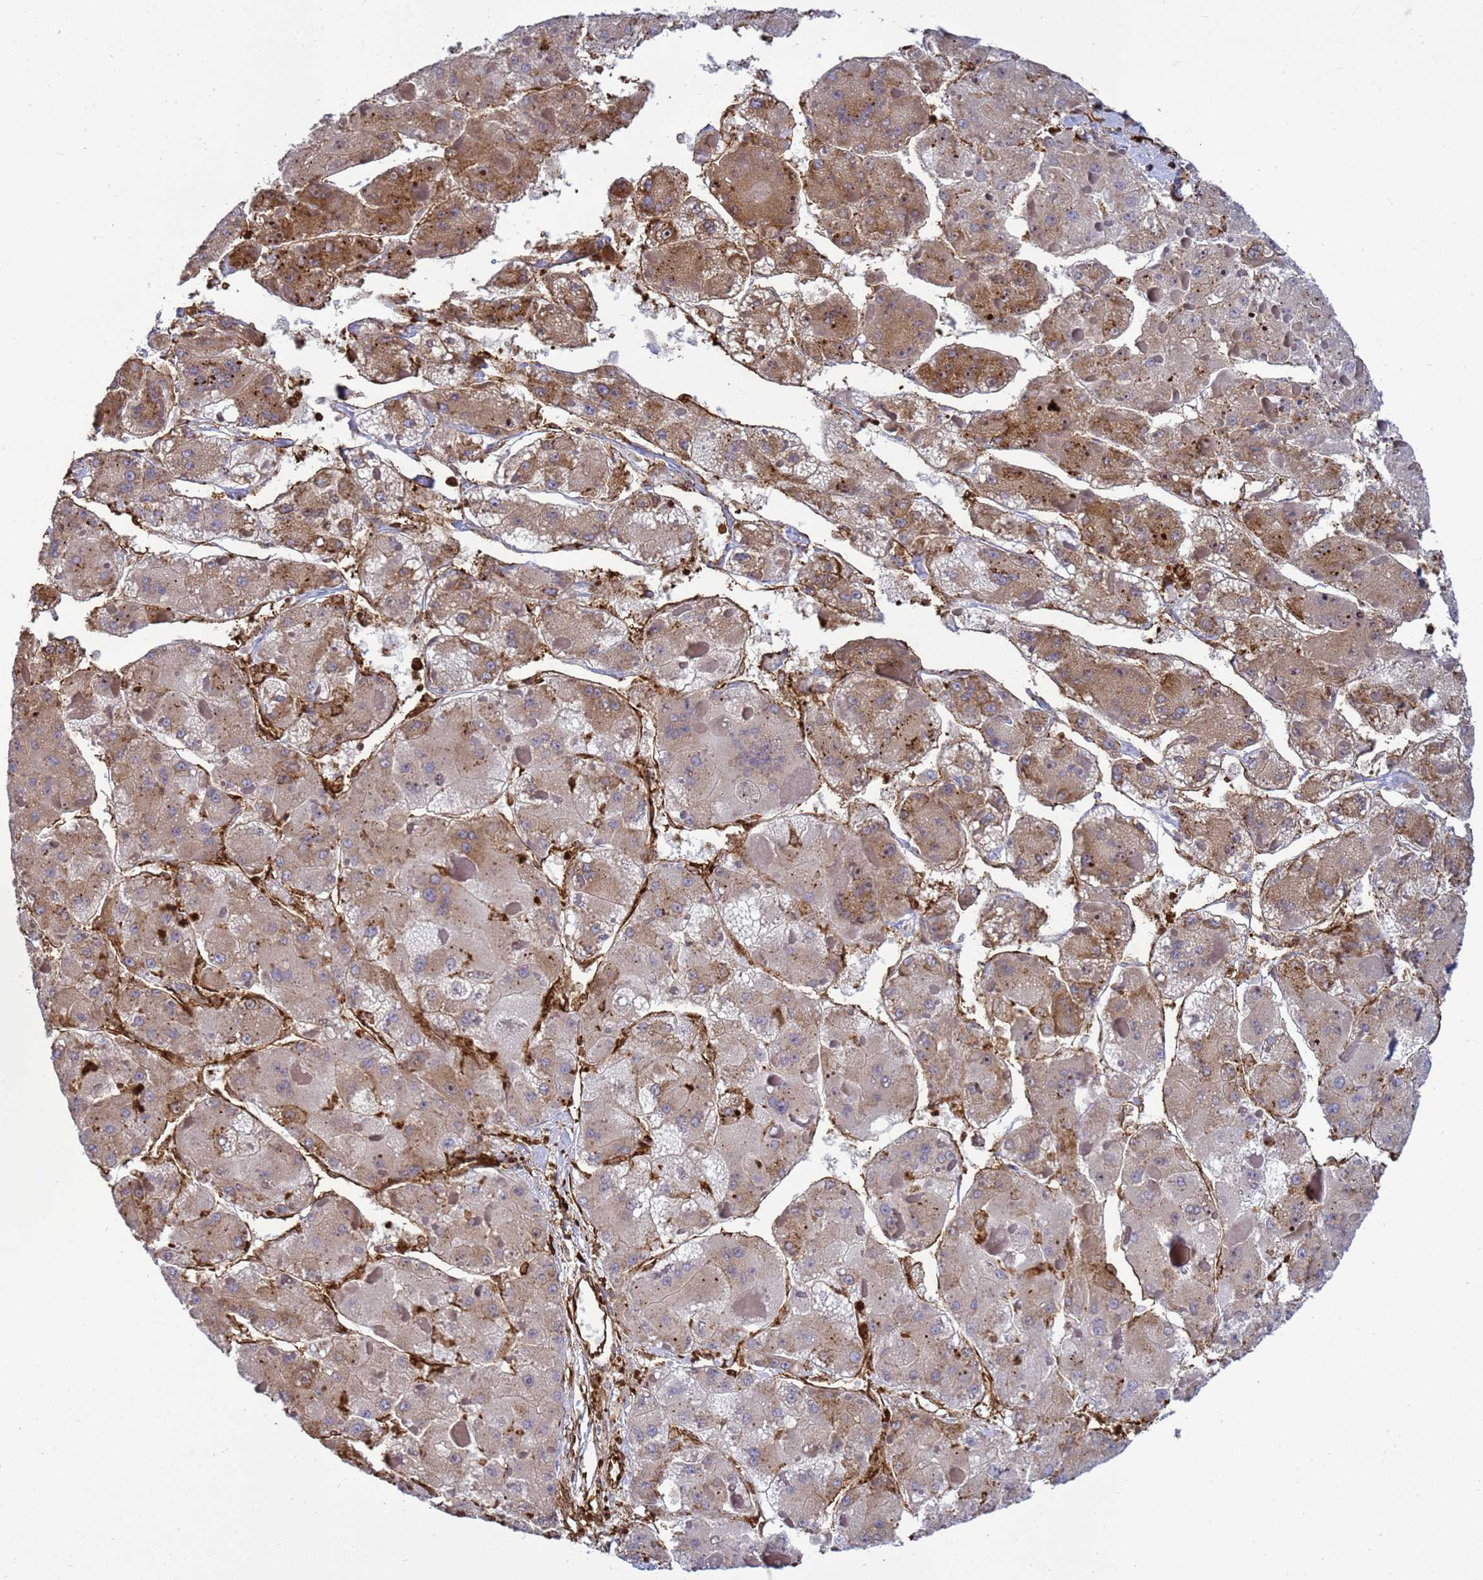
{"staining": {"intensity": "moderate", "quantity": "25%-75%", "location": "cytoplasmic/membranous"}, "tissue": "liver cancer", "cell_type": "Tumor cells", "image_type": "cancer", "snomed": [{"axis": "morphology", "description": "Carcinoma, Hepatocellular, NOS"}, {"axis": "topography", "description": "Liver"}], "caption": "Immunohistochemical staining of human liver cancer (hepatocellular carcinoma) displays medium levels of moderate cytoplasmic/membranous staining in approximately 25%-75% of tumor cells. Nuclei are stained in blue.", "gene": "ZBTB8OS", "patient": {"sex": "female", "age": 73}}